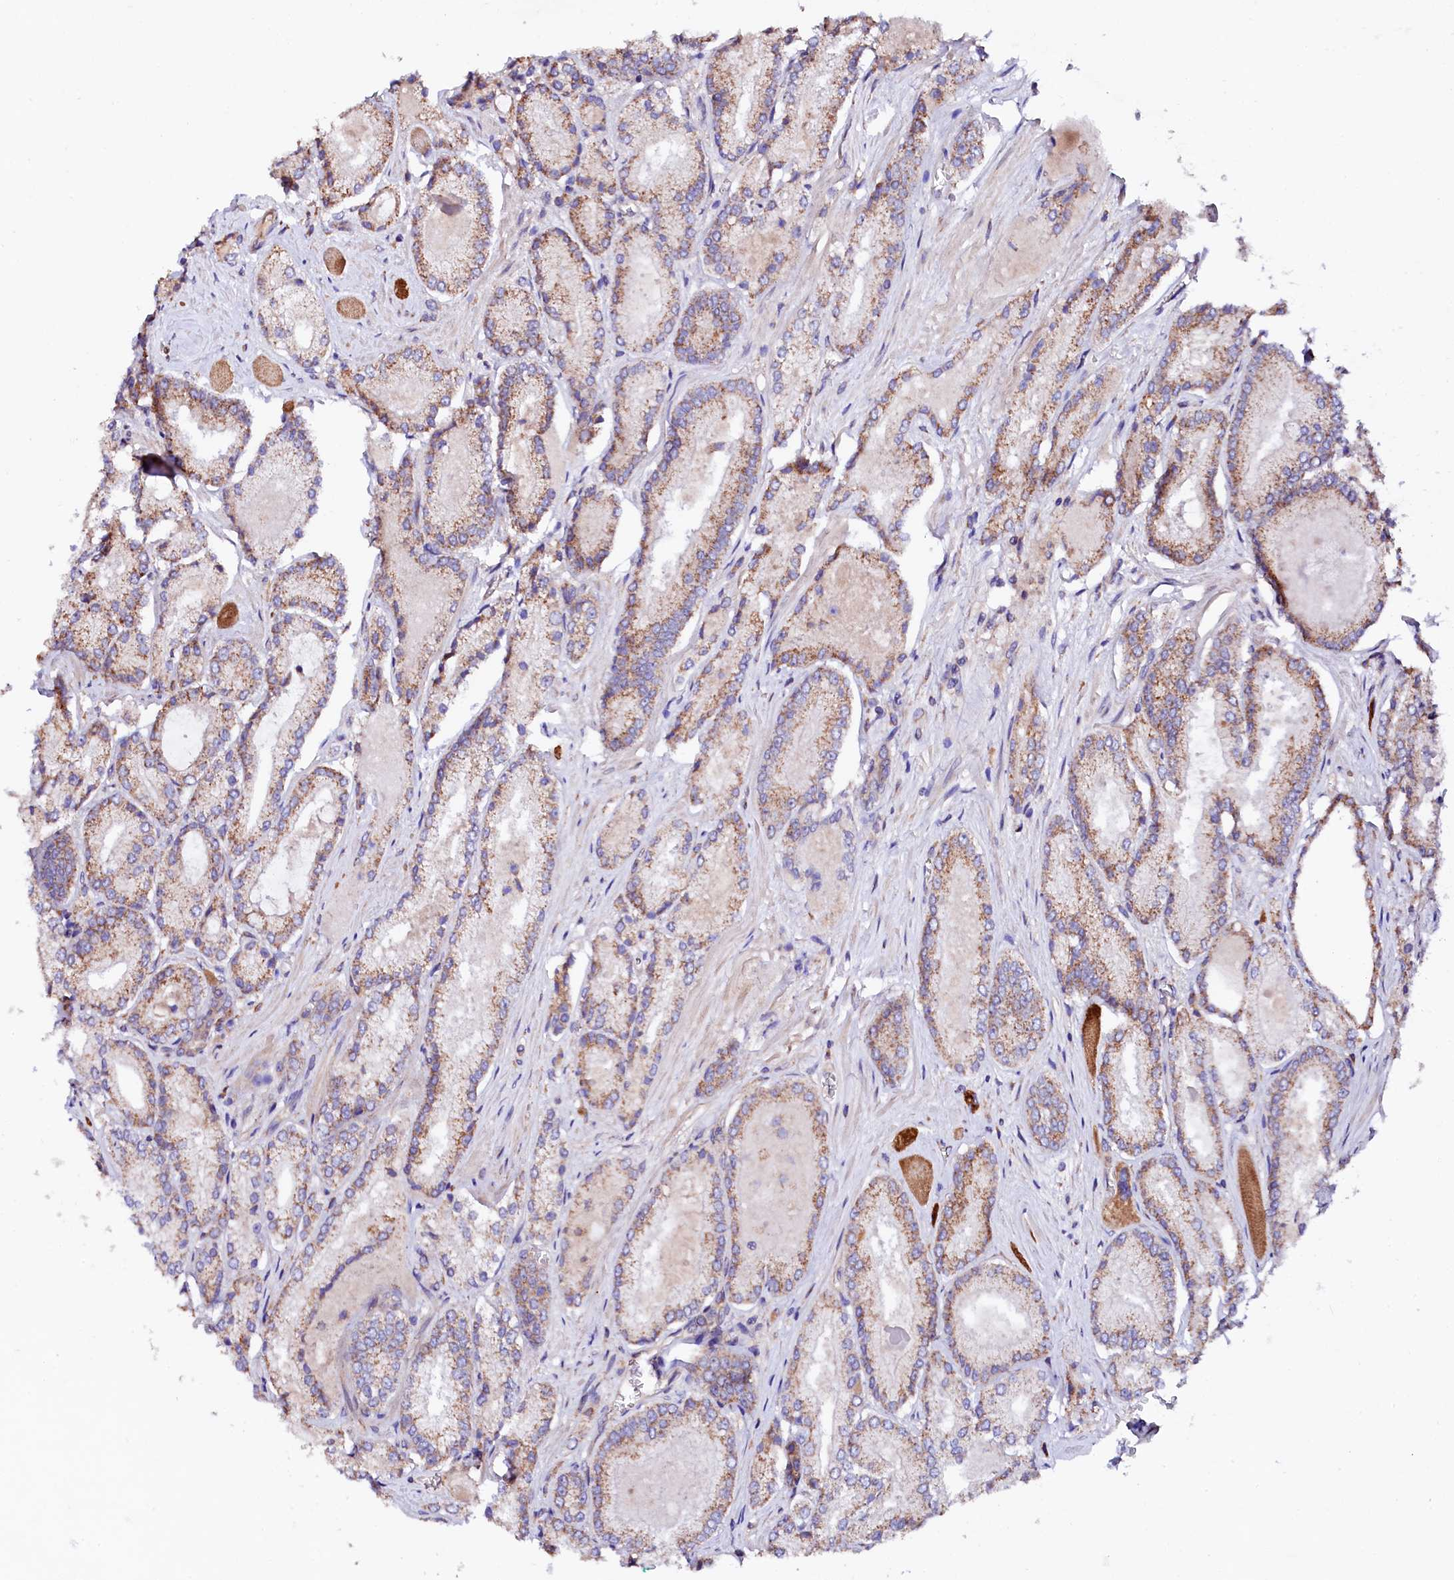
{"staining": {"intensity": "weak", "quantity": ">75%", "location": "cytoplasmic/membranous"}, "tissue": "prostate cancer", "cell_type": "Tumor cells", "image_type": "cancer", "snomed": [{"axis": "morphology", "description": "Adenocarcinoma, Low grade"}, {"axis": "topography", "description": "Prostate"}], "caption": "This photomicrograph reveals IHC staining of human low-grade adenocarcinoma (prostate), with low weak cytoplasmic/membranous positivity in approximately >75% of tumor cells.", "gene": "UBE3C", "patient": {"sex": "male", "age": 74}}